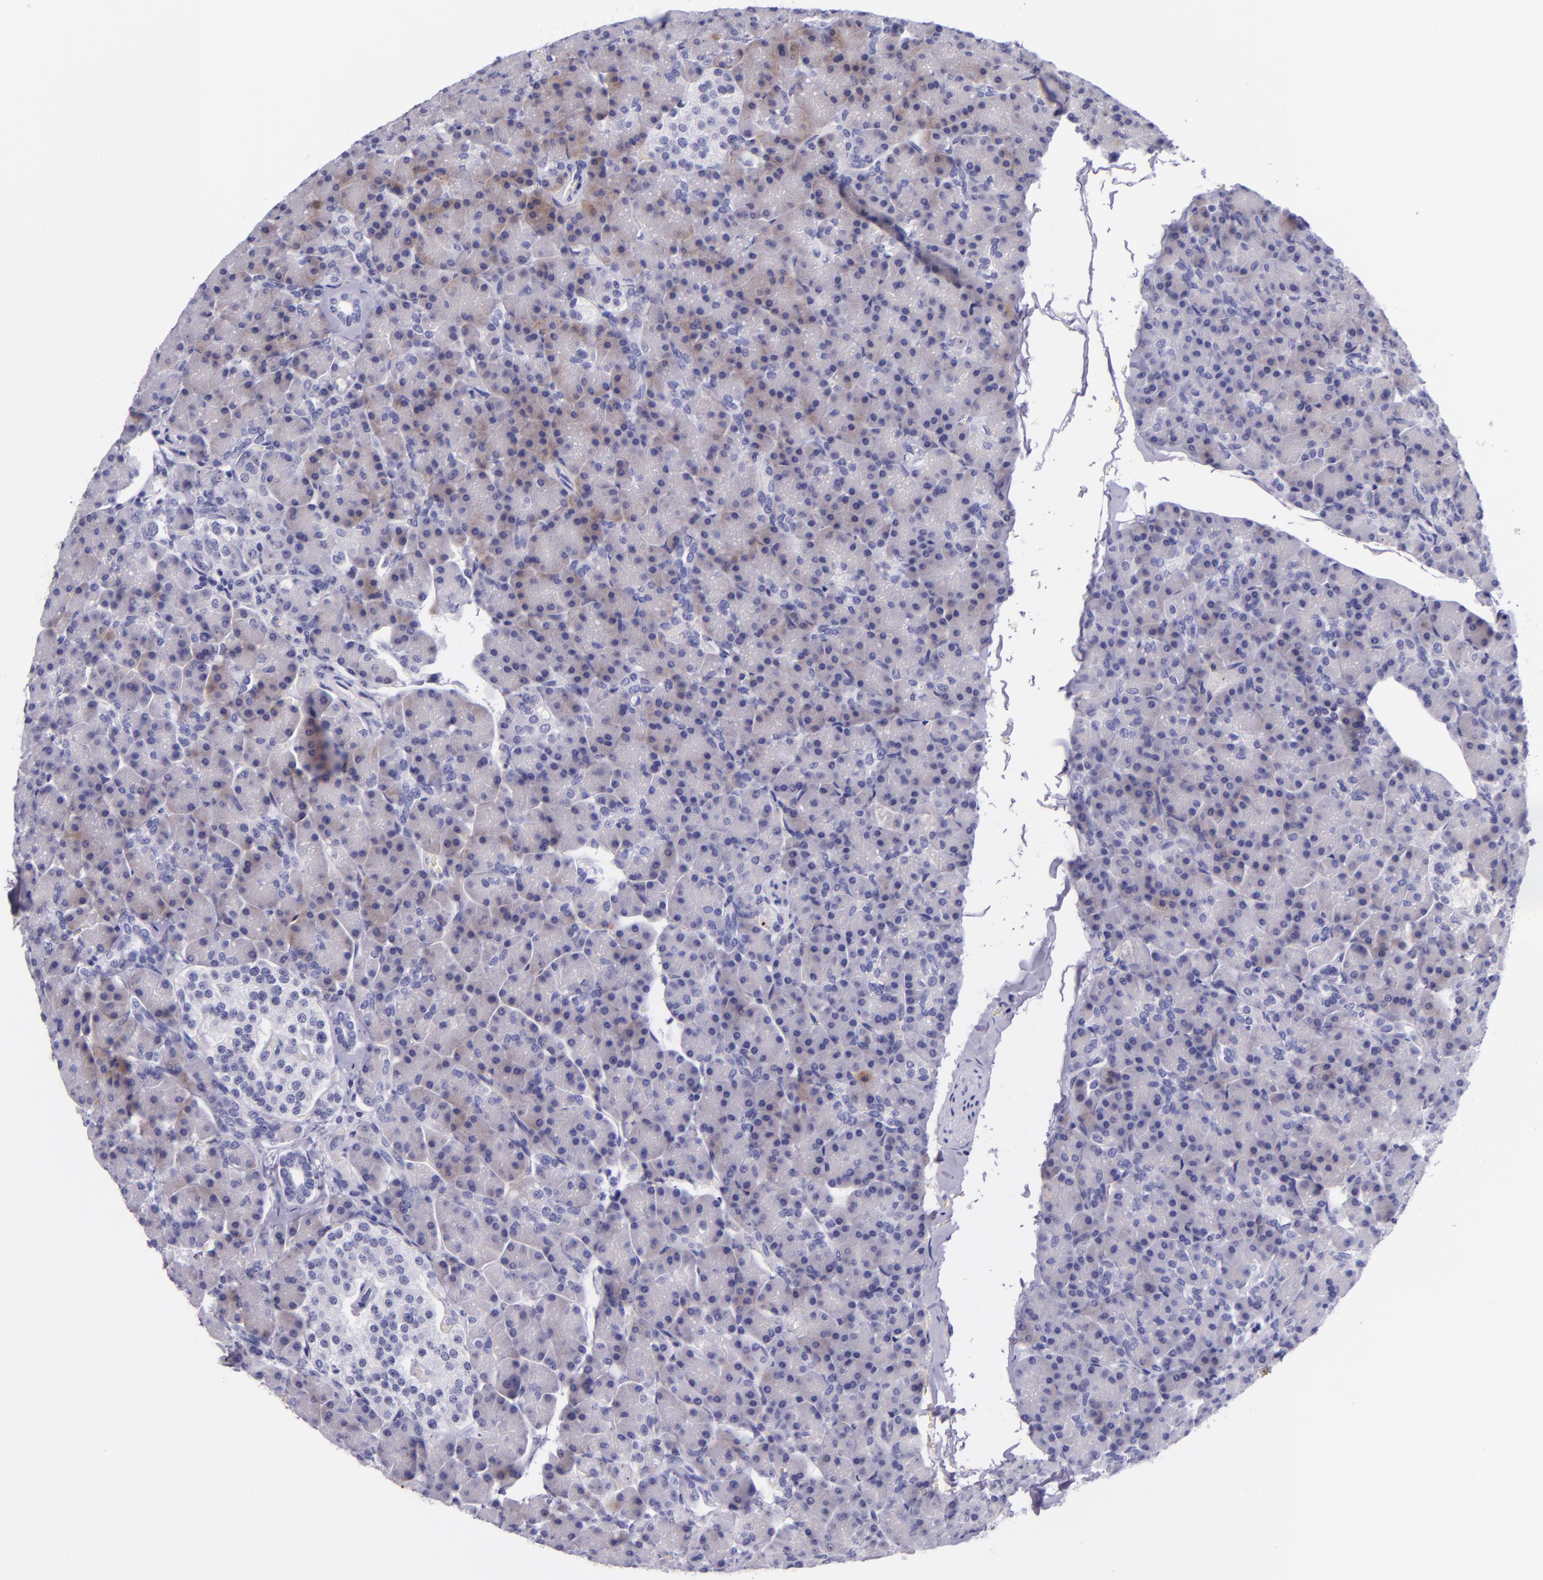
{"staining": {"intensity": "weak", "quantity": "<25%", "location": "cytoplasmic/membranous"}, "tissue": "pancreas", "cell_type": "Exocrine glandular cells", "image_type": "normal", "snomed": [{"axis": "morphology", "description": "Normal tissue, NOS"}, {"axis": "topography", "description": "Pancreas"}], "caption": "Protein analysis of unremarkable pancreas reveals no significant staining in exocrine glandular cells.", "gene": "KNG1", "patient": {"sex": "female", "age": 43}}